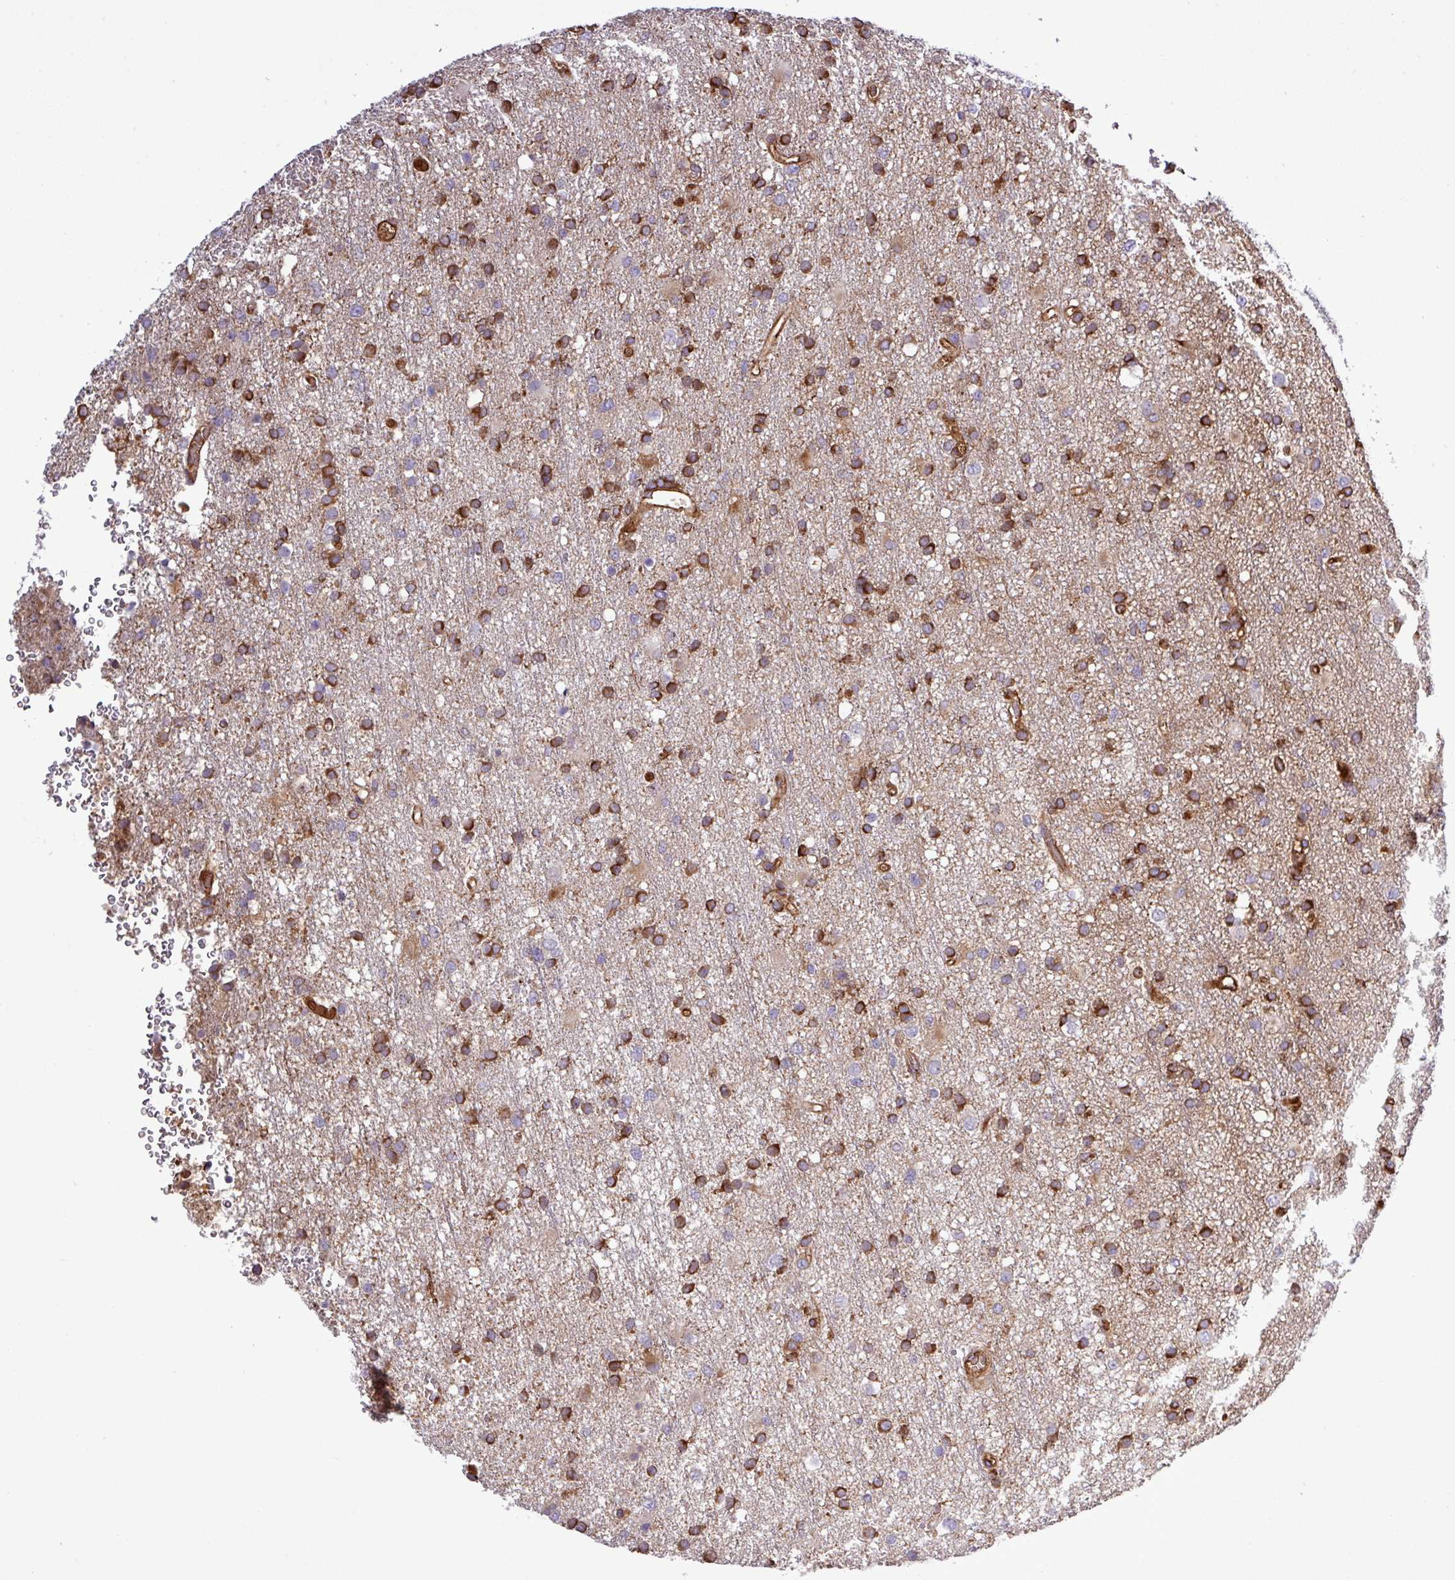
{"staining": {"intensity": "strong", "quantity": ">75%", "location": "cytoplasmic/membranous"}, "tissue": "glioma", "cell_type": "Tumor cells", "image_type": "cancer", "snomed": [{"axis": "morphology", "description": "Glioma, malignant, High grade"}, {"axis": "topography", "description": "Brain"}], "caption": "The photomicrograph shows immunohistochemical staining of glioma. There is strong cytoplasmic/membranous positivity is seen in about >75% of tumor cells. Immunohistochemistry stains the protein of interest in brown and the nuclei are stained blue.", "gene": "CWH43", "patient": {"sex": "female", "age": 74}}